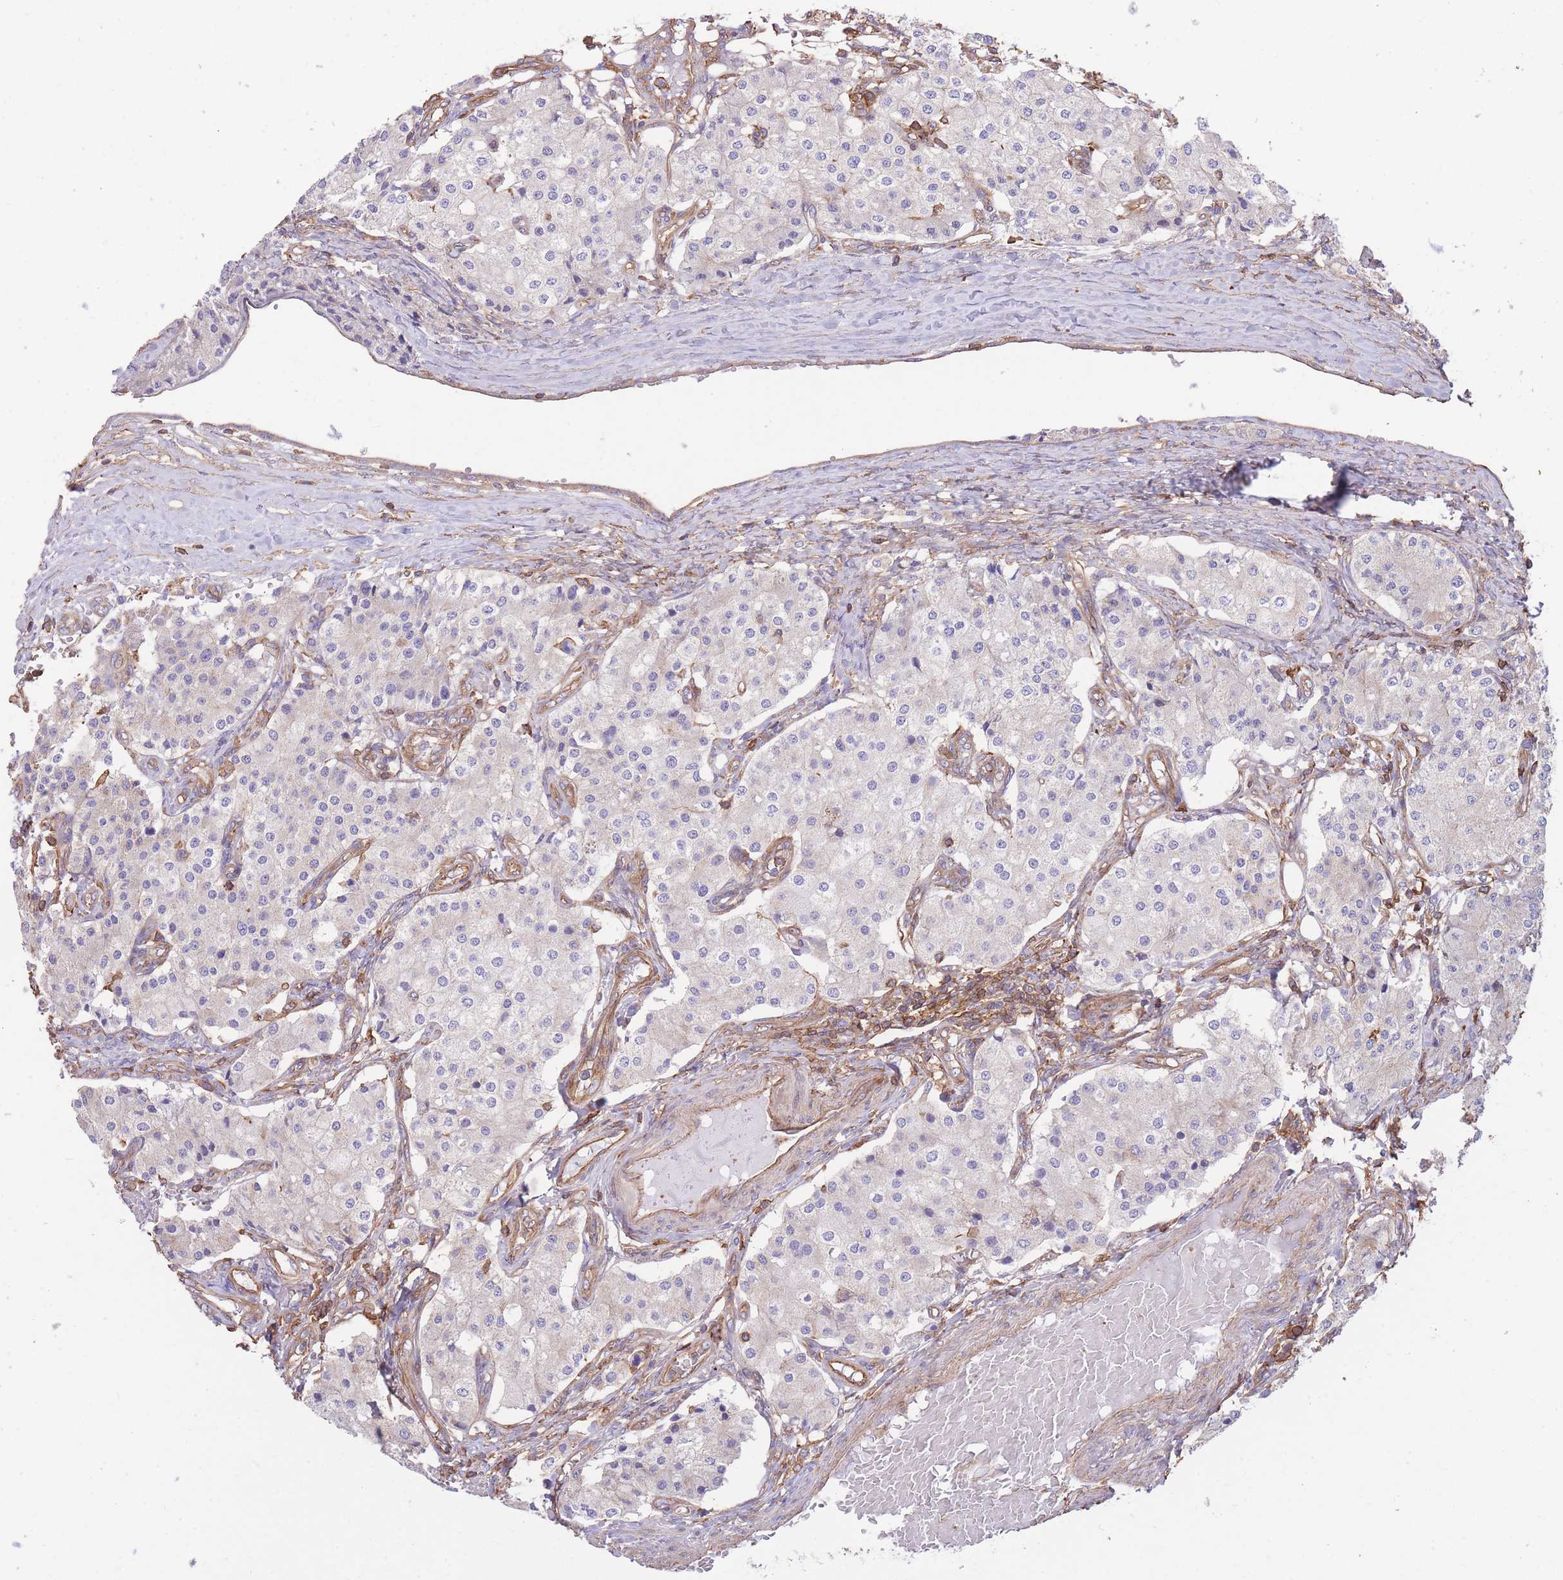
{"staining": {"intensity": "negative", "quantity": "none", "location": "none"}, "tissue": "carcinoid", "cell_type": "Tumor cells", "image_type": "cancer", "snomed": [{"axis": "morphology", "description": "Carcinoid, malignant, NOS"}, {"axis": "topography", "description": "Colon"}], "caption": "The image exhibits no significant expression in tumor cells of carcinoid. (Brightfield microscopy of DAB immunohistochemistry at high magnification).", "gene": "LRRN4CL", "patient": {"sex": "female", "age": 52}}